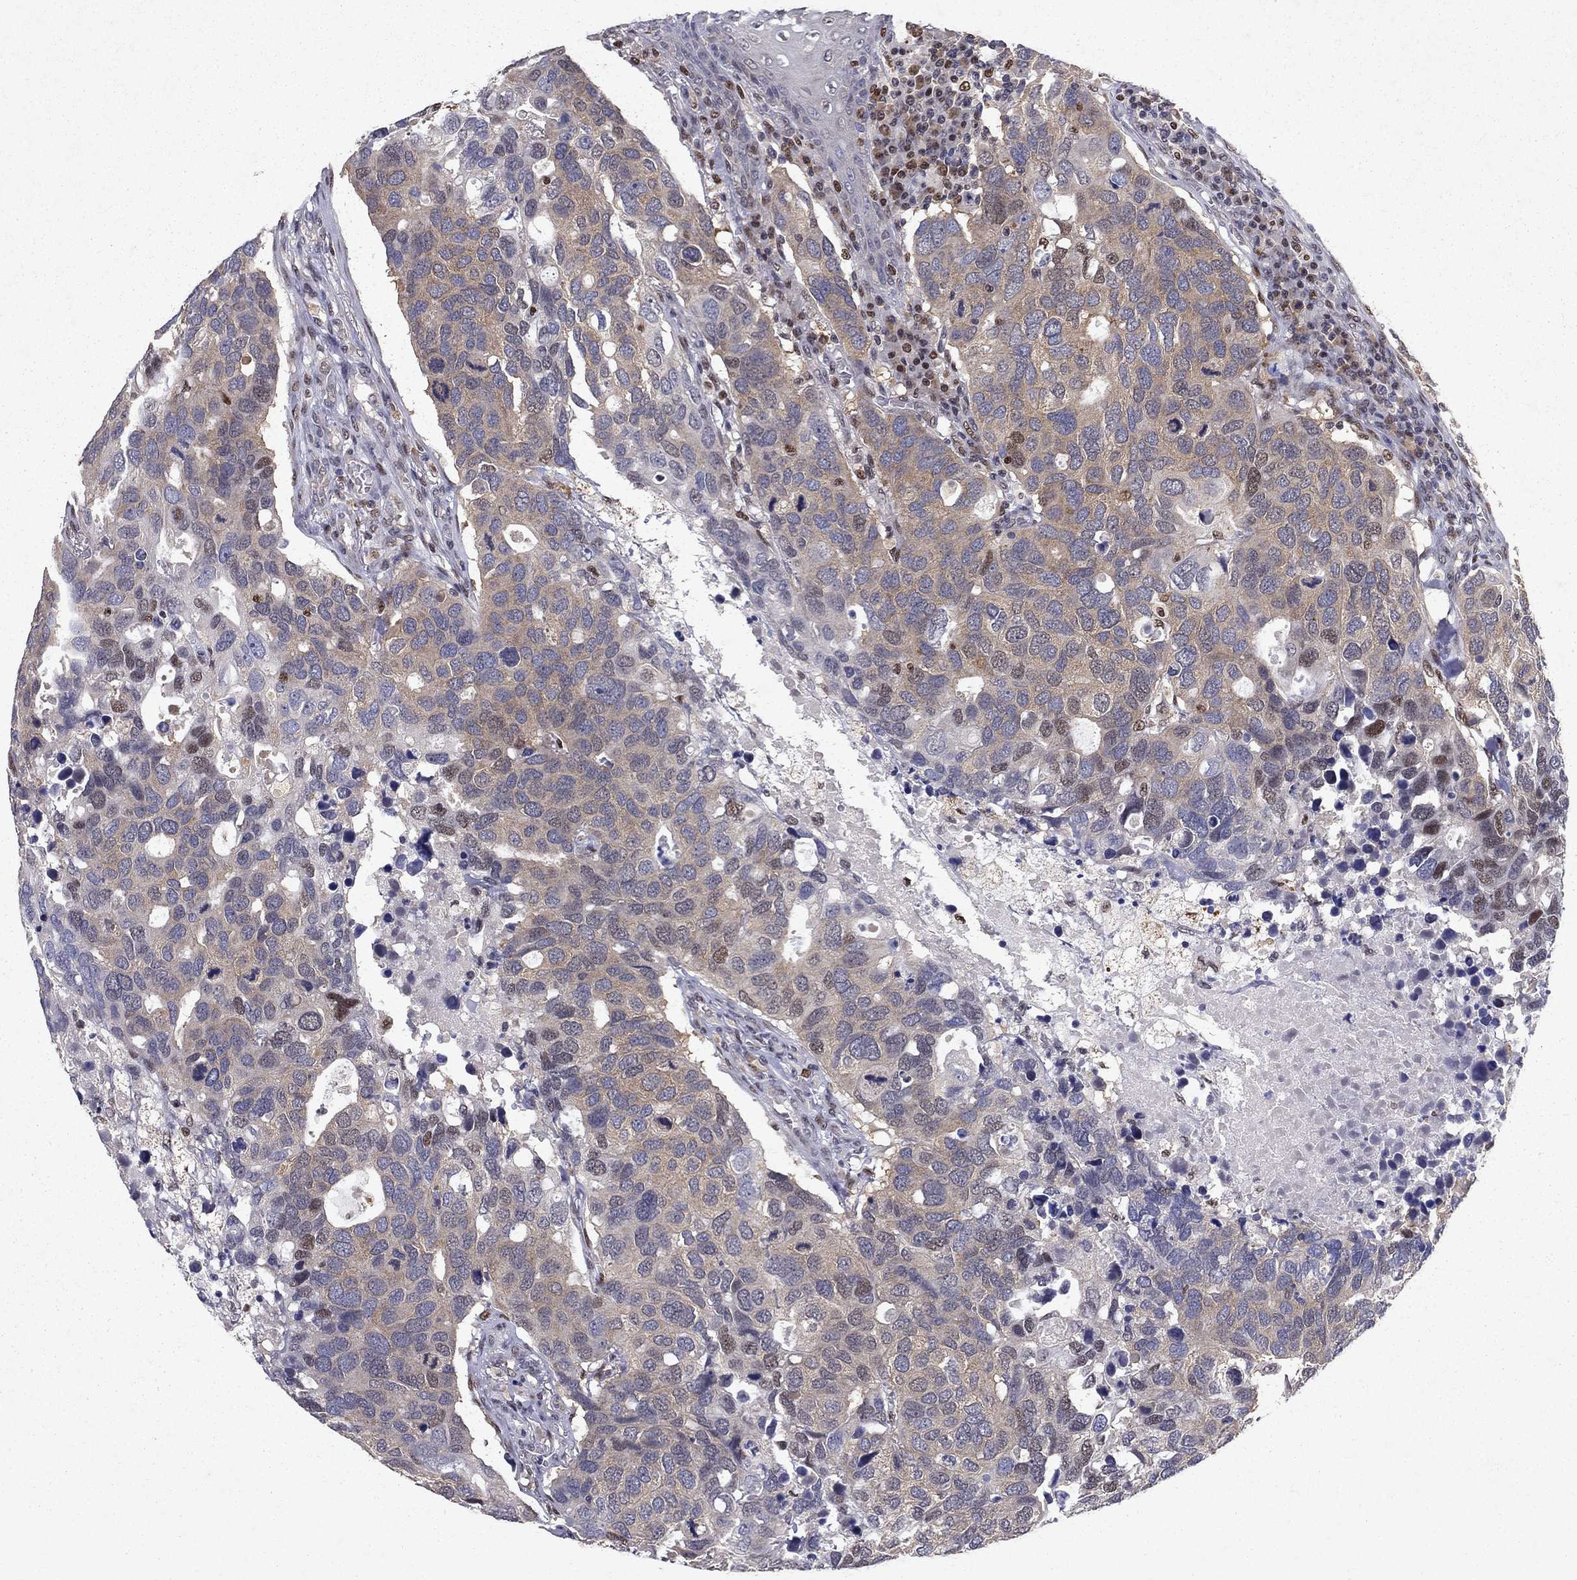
{"staining": {"intensity": "weak", "quantity": ">75%", "location": "cytoplasmic/membranous"}, "tissue": "breast cancer", "cell_type": "Tumor cells", "image_type": "cancer", "snomed": [{"axis": "morphology", "description": "Duct carcinoma"}, {"axis": "topography", "description": "Breast"}], "caption": "Immunohistochemical staining of breast cancer (infiltrating ductal carcinoma) shows weak cytoplasmic/membranous protein staining in about >75% of tumor cells. (IHC, brightfield microscopy, high magnification).", "gene": "CRTC1", "patient": {"sex": "female", "age": 83}}